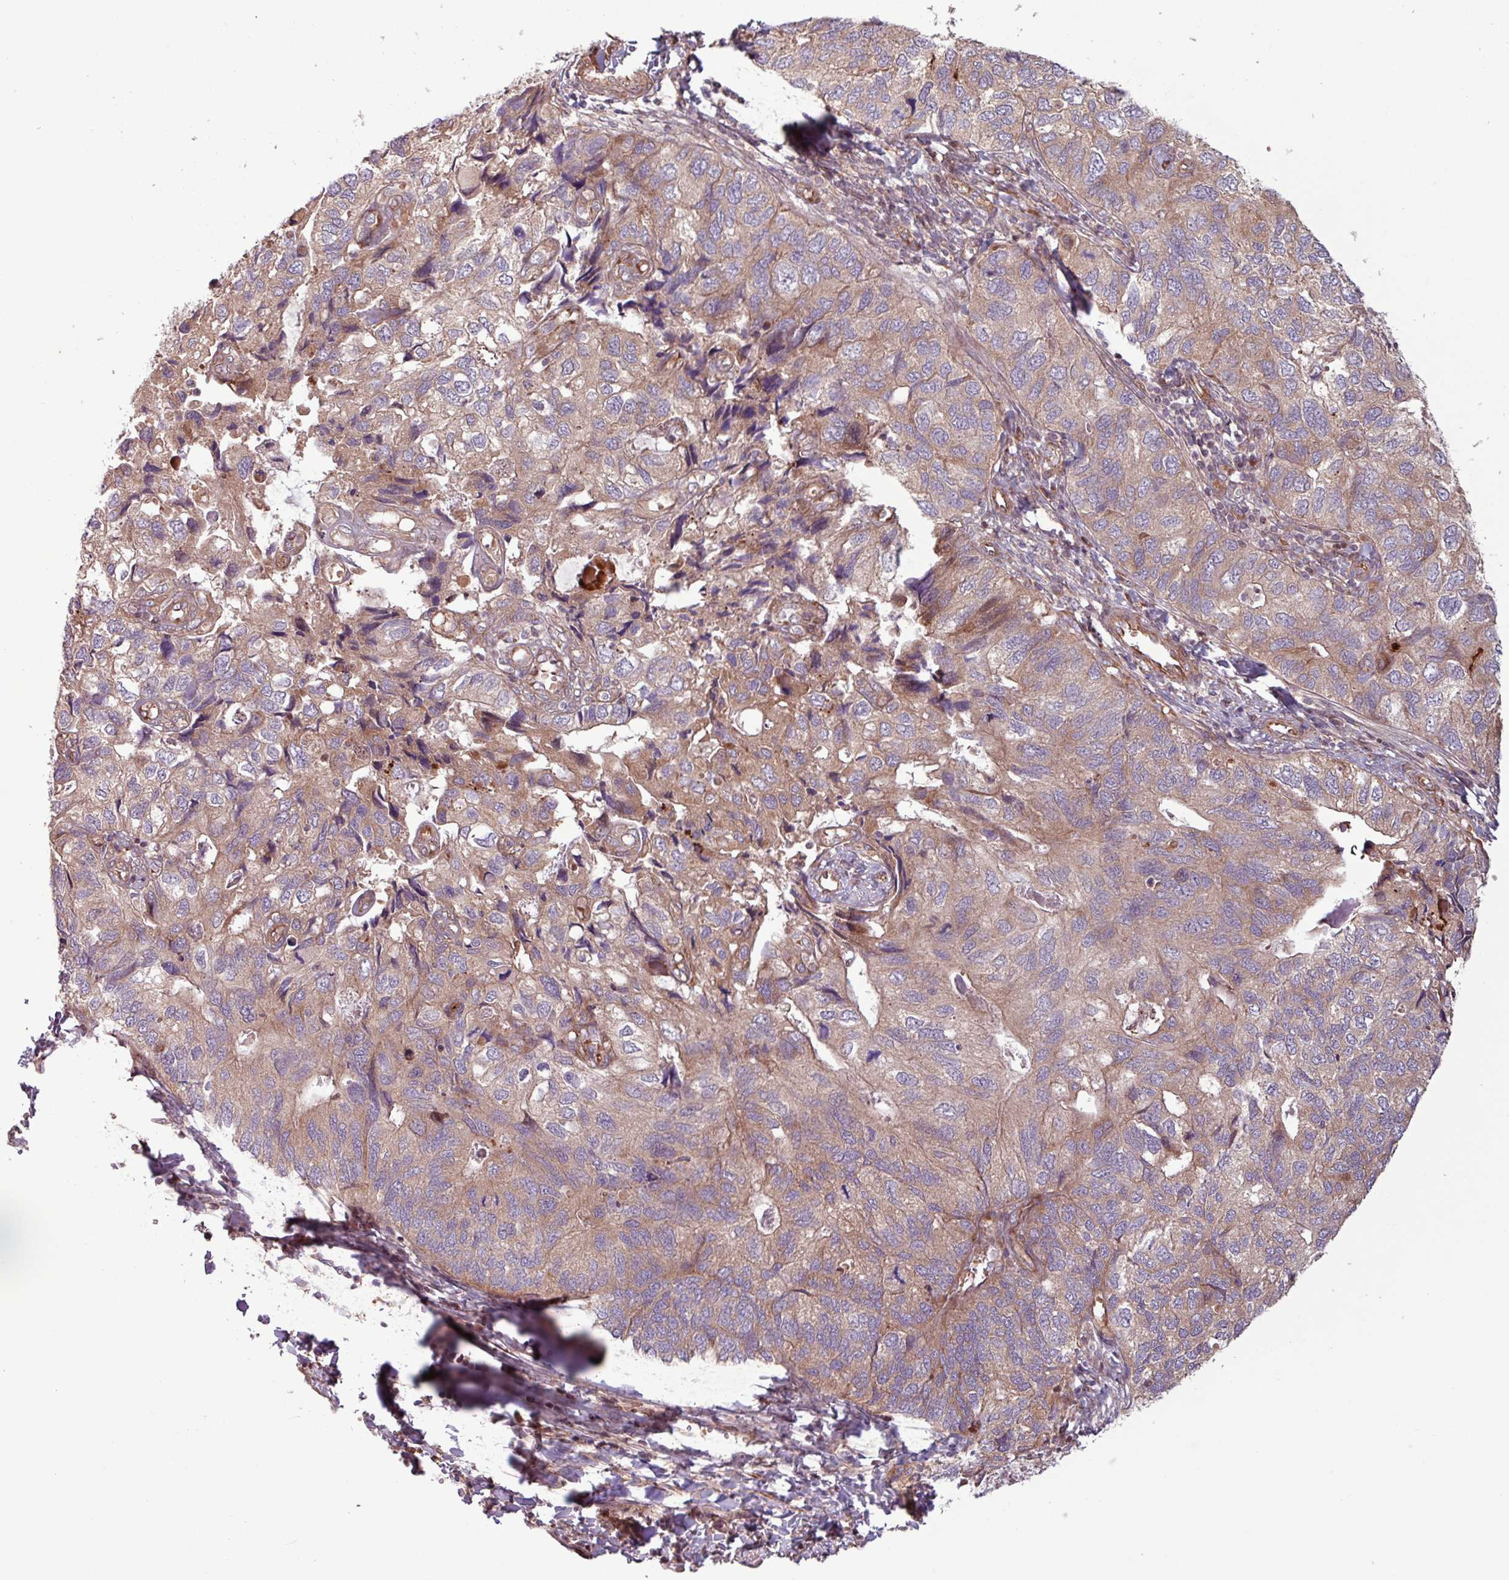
{"staining": {"intensity": "moderate", "quantity": "25%-75%", "location": "cytoplasmic/membranous"}, "tissue": "endometrial cancer", "cell_type": "Tumor cells", "image_type": "cancer", "snomed": [{"axis": "morphology", "description": "Carcinoma, NOS"}, {"axis": "topography", "description": "Uterus"}], "caption": "Moderate cytoplasmic/membranous expression for a protein is seen in about 25%-75% of tumor cells of endometrial cancer (carcinoma) using immunohistochemistry (IHC).", "gene": "PDPR", "patient": {"sex": "female", "age": 76}}